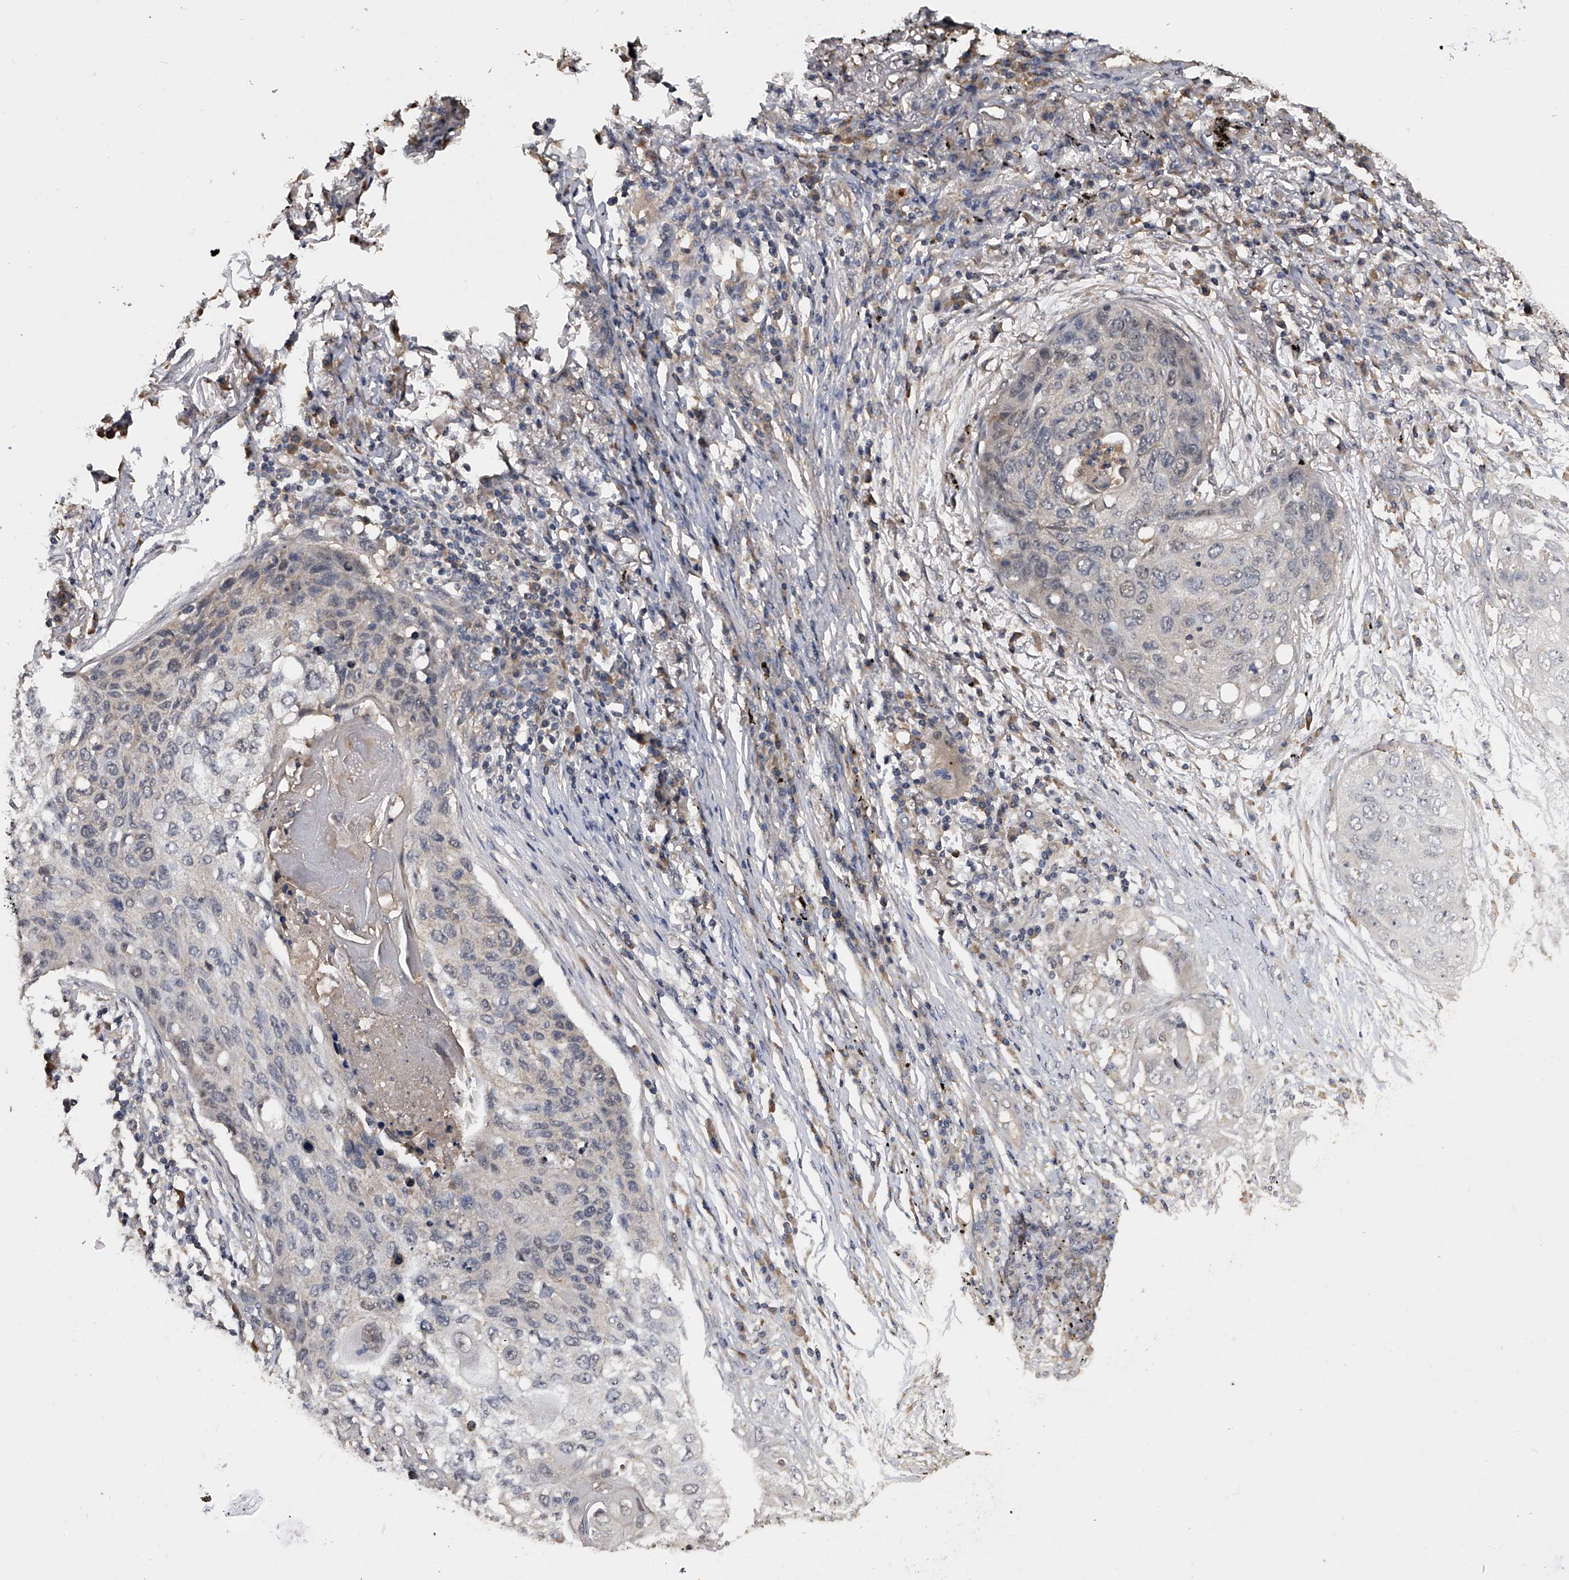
{"staining": {"intensity": "negative", "quantity": "none", "location": "none"}, "tissue": "lung cancer", "cell_type": "Tumor cells", "image_type": "cancer", "snomed": [{"axis": "morphology", "description": "Squamous cell carcinoma, NOS"}, {"axis": "topography", "description": "Lung"}], "caption": "Immunohistochemical staining of human lung squamous cell carcinoma exhibits no significant positivity in tumor cells.", "gene": "EFCAB7", "patient": {"sex": "female", "age": 63}}